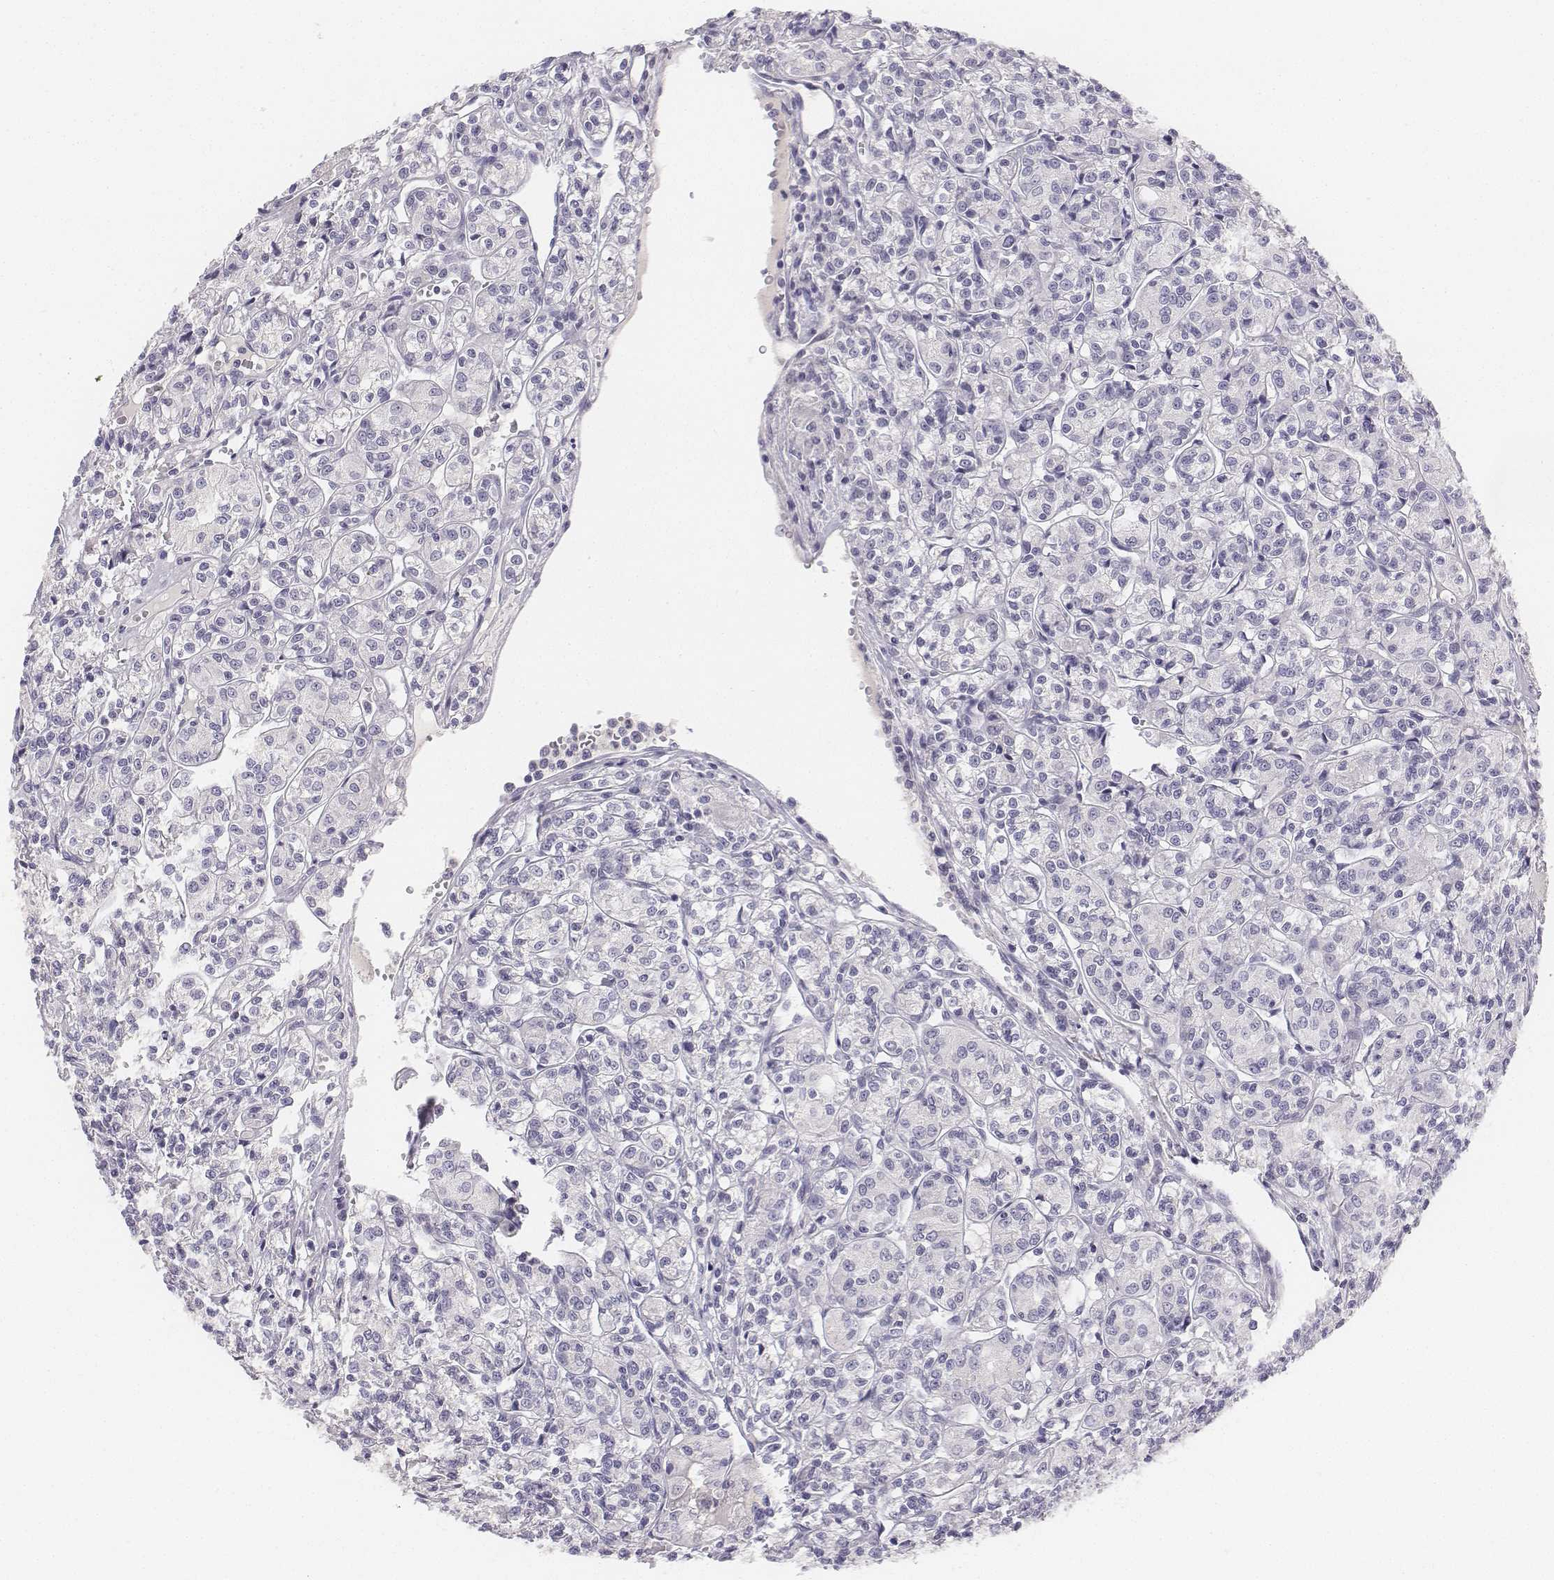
{"staining": {"intensity": "negative", "quantity": "none", "location": "none"}, "tissue": "renal cancer", "cell_type": "Tumor cells", "image_type": "cancer", "snomed": [{"axis": "morphology", "description": "Adenocarcinoma, NOS"}, {"axis": "topography", "description": "Kidney"}], "caption": "The histopathology image exhibits no significant staining in tumor cells of renal cancer (adenocarcinoma).", "gene": "UCN2", "patient": {"sex": "male", "age": 36}}